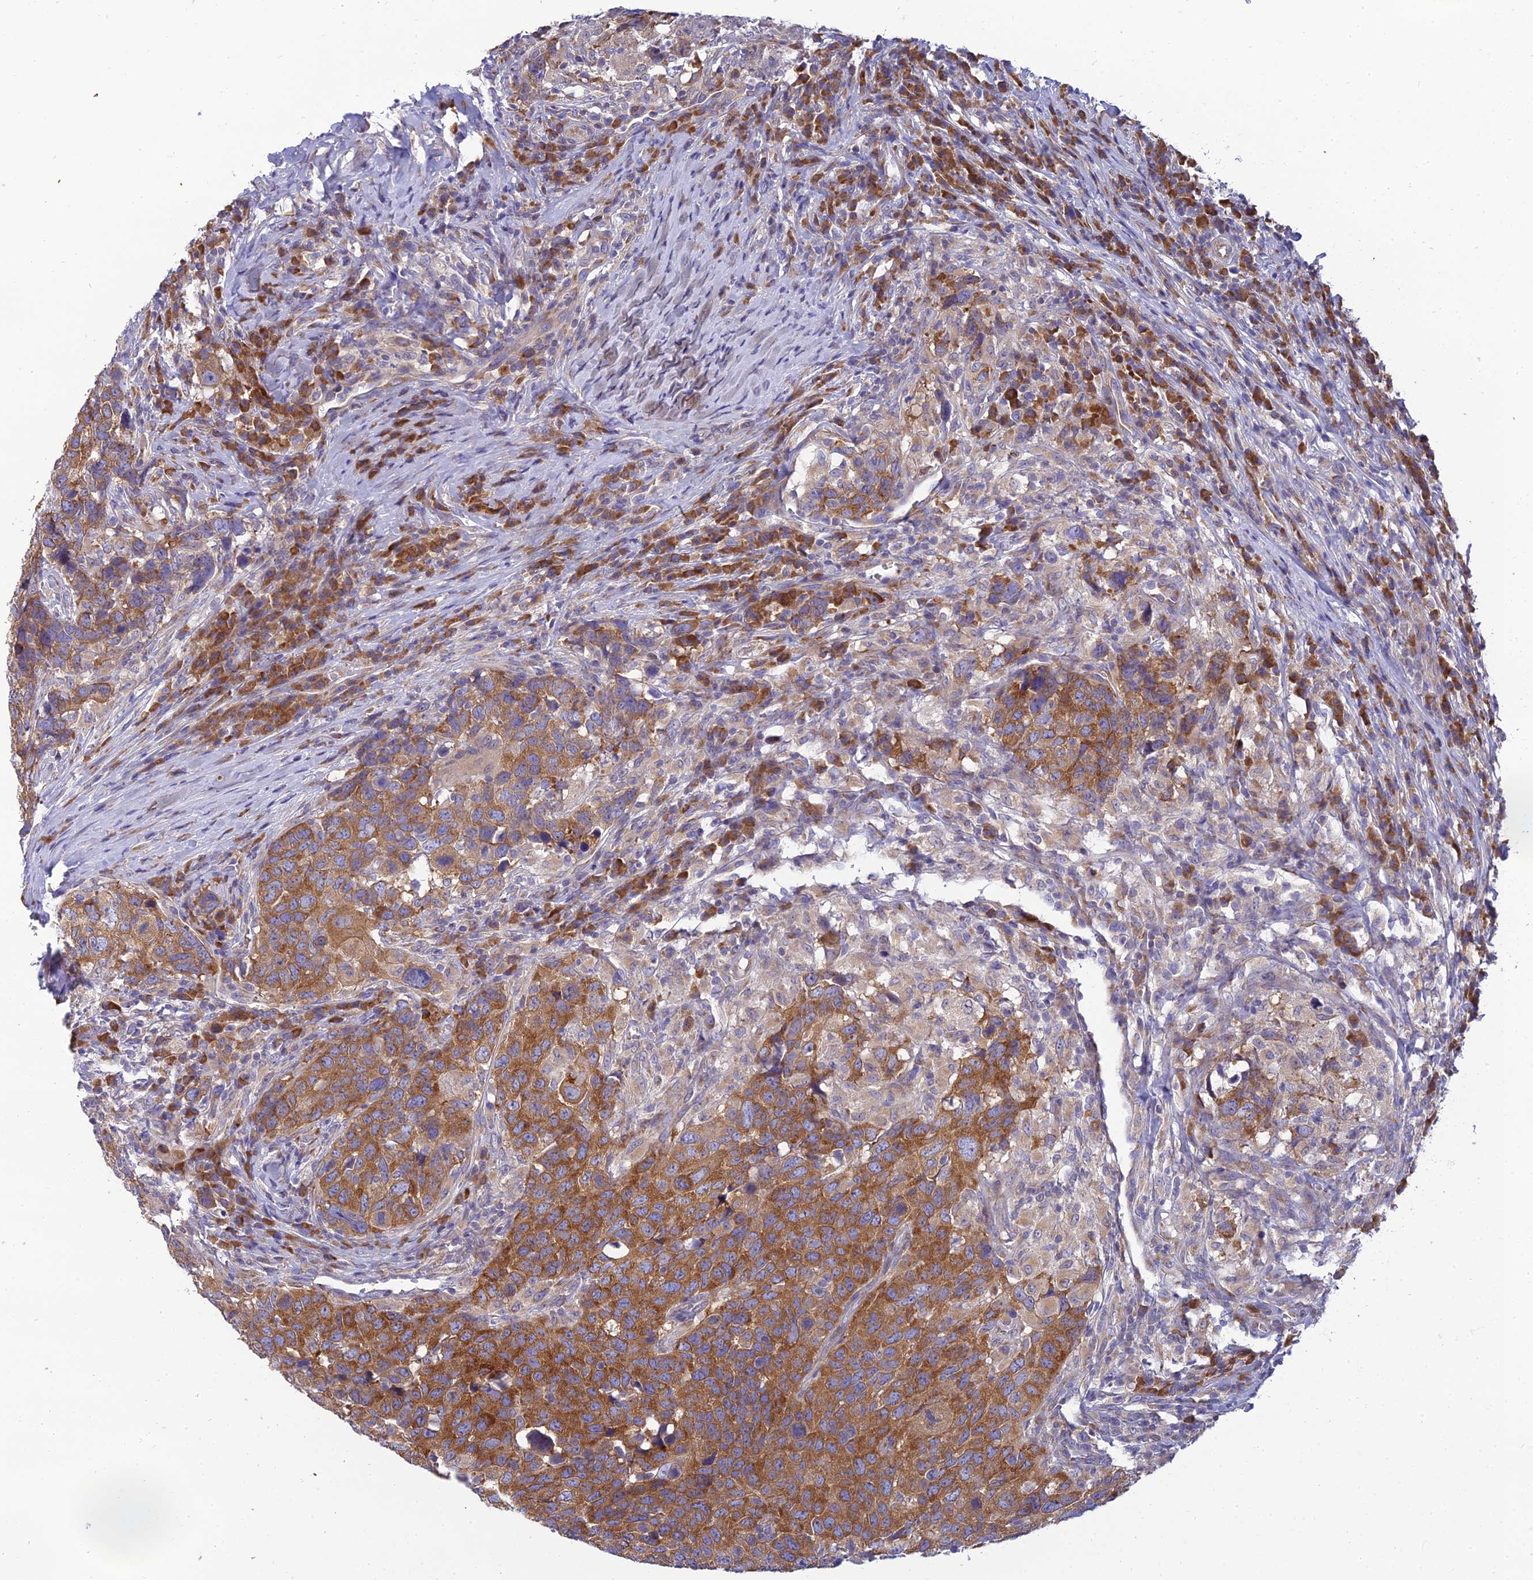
{"staining": {"intensity": "moderate", "quantity": ">75%", "location": "cytoplasmic/membranous"}, "tissue": "head and neck cancer", "cell_type": "Tumor cells", "image_type": "cancer", "snomed": [{"axis": "morphology", "description": "Squamous cell carcinoma, NOS"}, {"axis": "topography", "description": "Head-Neck"}], "caption": "Squamous cell carcinoma (head and neck) stained with a protein marker shows moderate staining in tumor cells.", "gene": "CLCN7", "patient": {"sex": "male", "age": 66}}